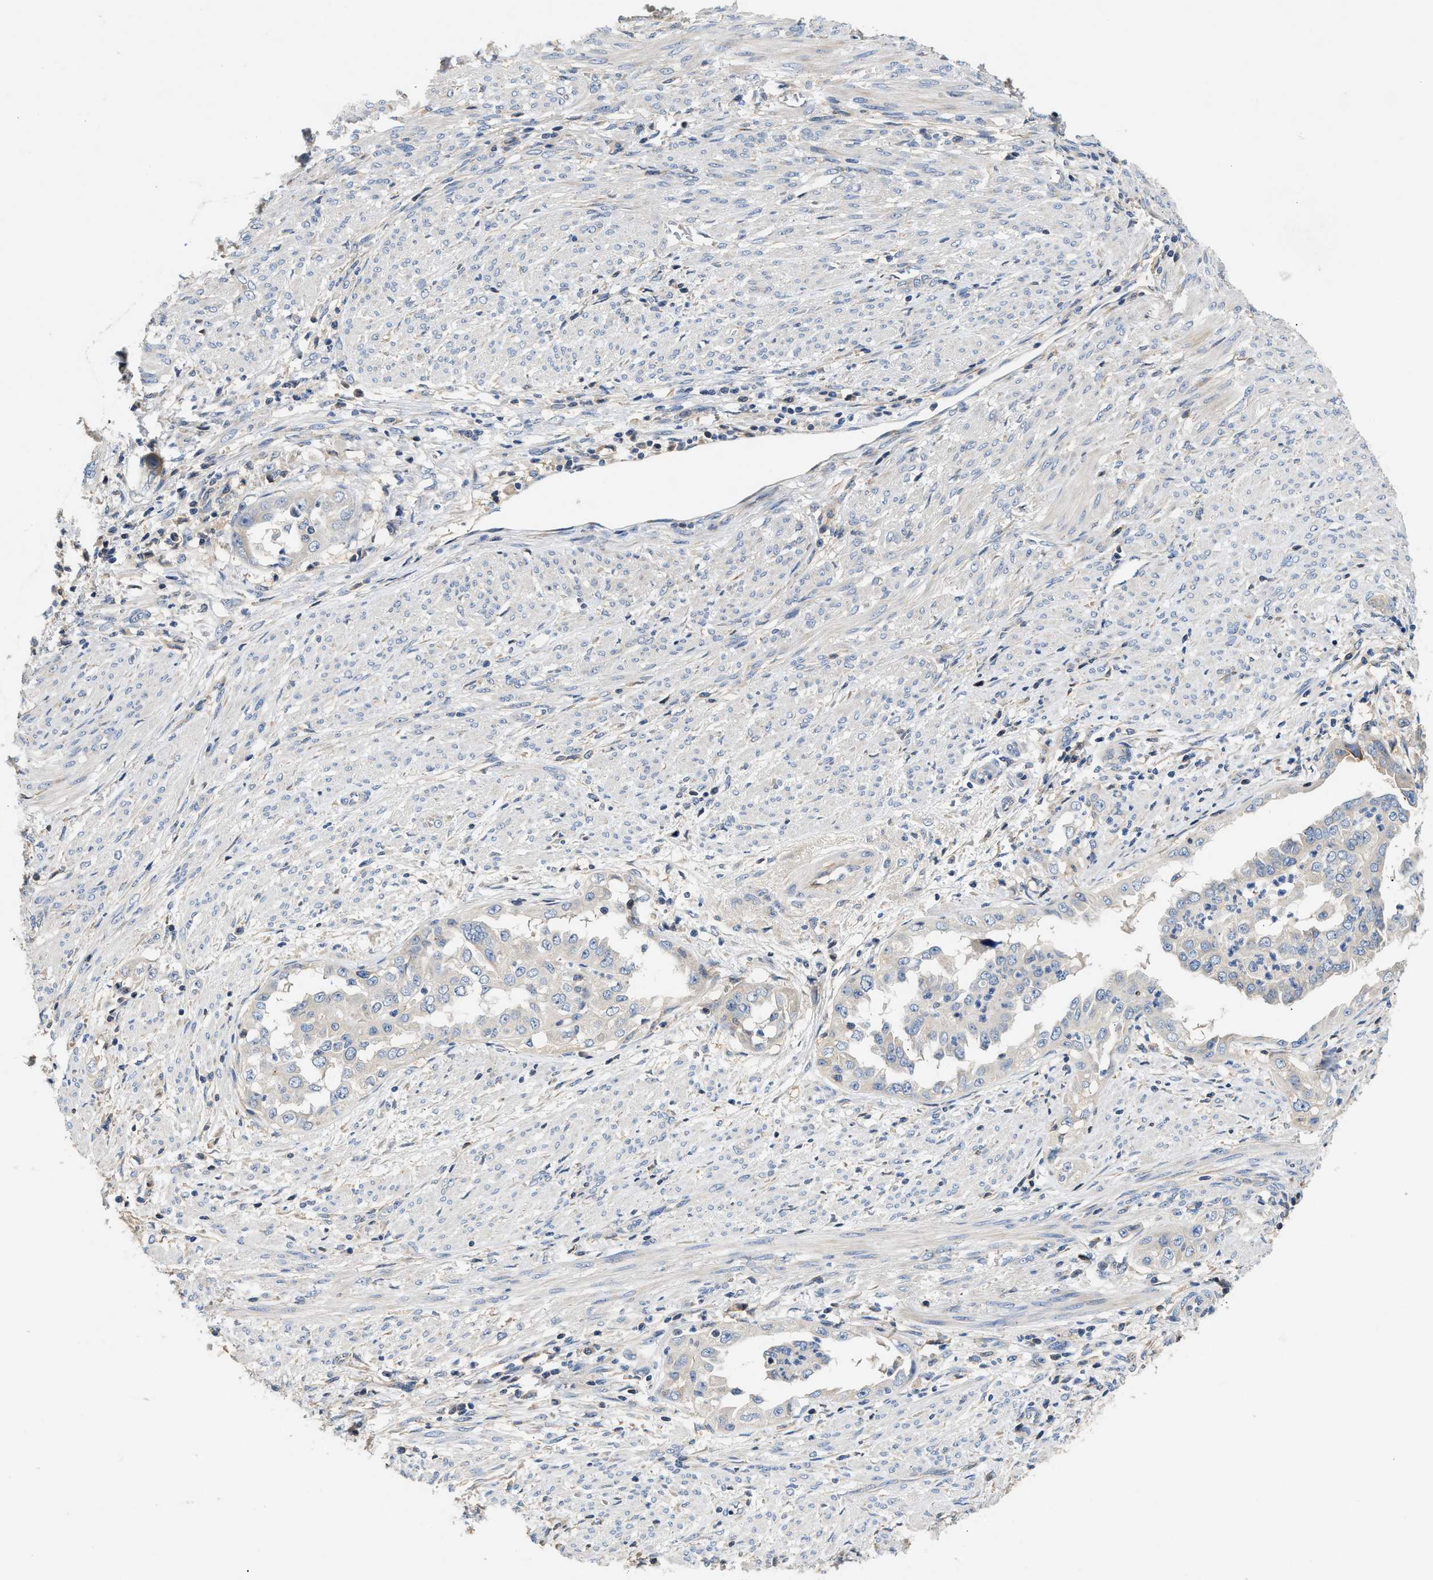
{"staining": {"intensity": "negative", "quantity": "none", "location": "none"}, "tissue": "endometrial cancer", "cell_type": "Tumor cells", "image_type": "cancer", "snomed": [{"axis": "morphology", "description": "Adenocarcinoma, NOS"}, {"axis": "topography", "description": "Endometrium"}], "caption": "IHC image of endometrial adenocarcinoma stained for a protein (brown), which reveals no positivity in tumor cells.", "gene": "IL17RC", "patient": {"sex": "female", "age": 85}}